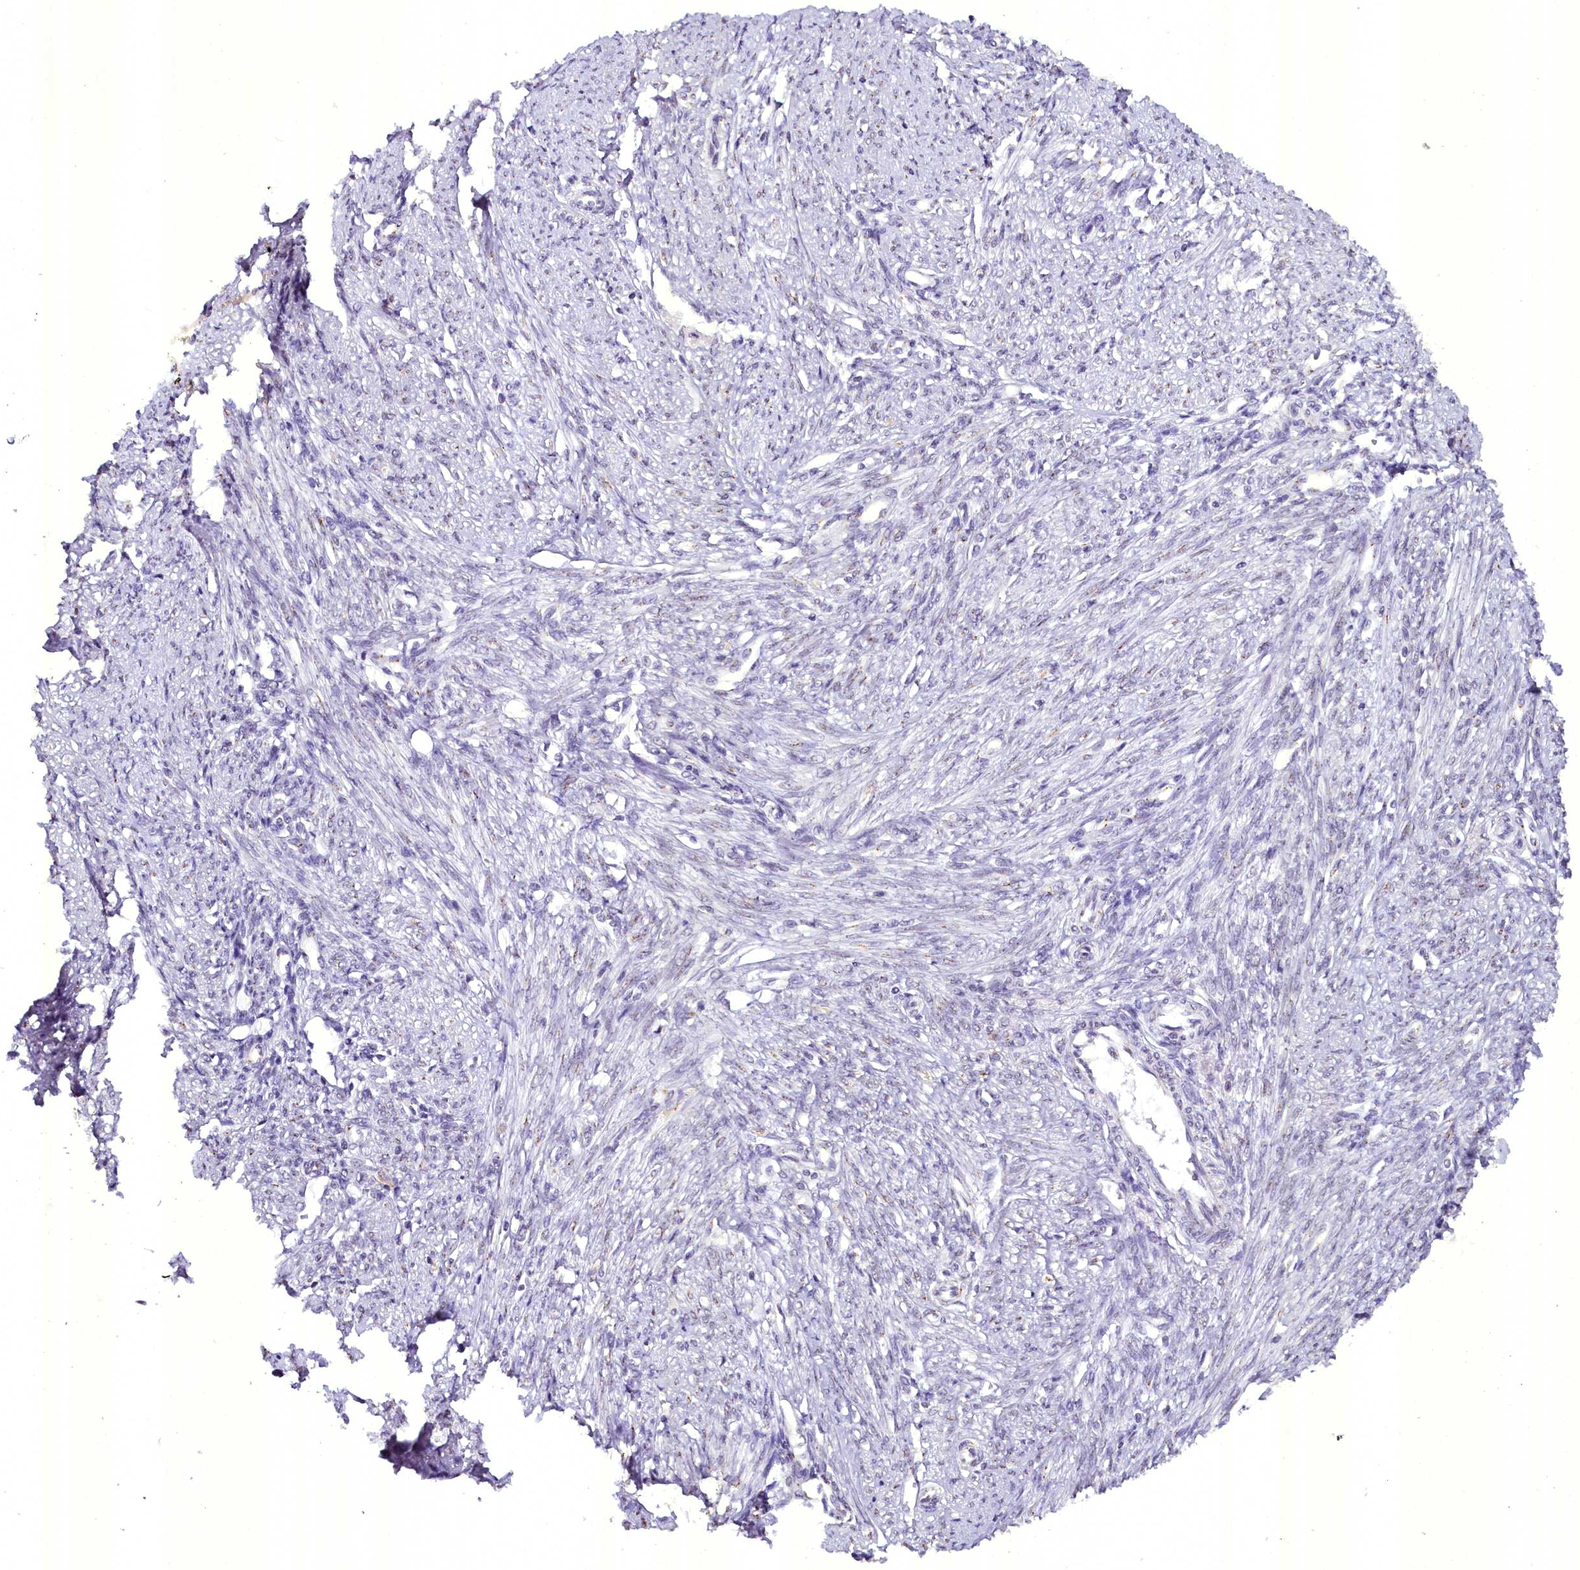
{"staining": {"intensity": "moderate", "quantity": "<25%", "location": "cytoplasmic/membranous"}, "tissue": "smooth muscle", "cell_type": "Smooth muscle cells", "image_type": "normal", "snomed": [{"axis": "morphology", "description": "Normal tissue, NOS"}, {"axis": "topography", "description": "Smooth muscle"}, {"axis": "topography", "description": "Uterus"}], "caption": "Unremarkable smooth muscle was stained to show a protein in brown. There is low levels of moderate cytoplasmic/membranous expression in about <25% of smooth muscle cells. The staining was performed using DAB to visualize the protein expression in brown, while the nuclei were stained in blue with hematoxylin (Magnification: 20x).", "gene": "NCBP1", "patient": {"sex": "female", "age": 59}}